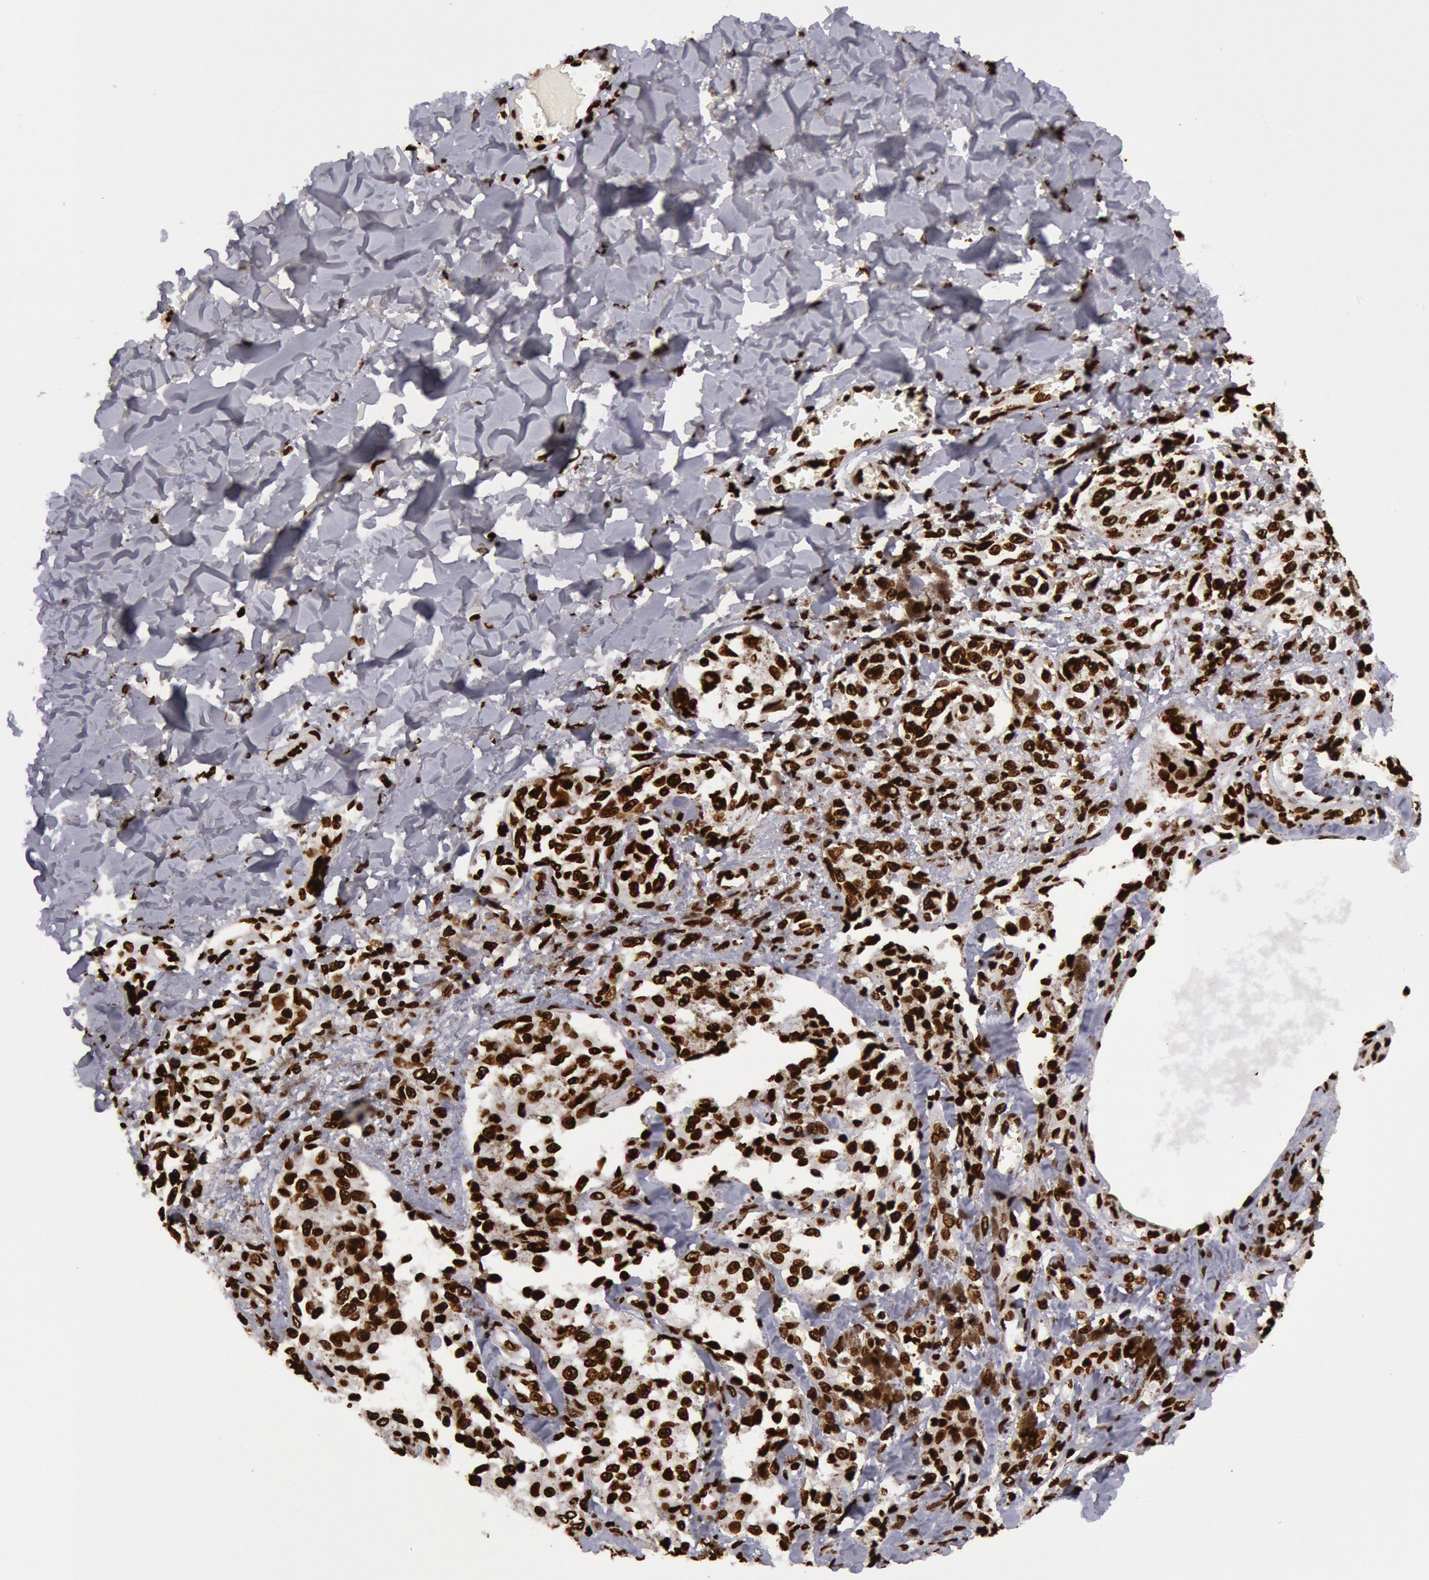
{"staining": {"intensity": "strong", "quantity": ">75%", "location": "nuclear"}, "tissue": "melanoma", "cell_type": "Tumor cells", "image_type": "cancer", "snomed": [{"axis": "morphology", "description": "Malignant melanoma, NOS"}, {"axis": "topography", "description": "Skin"}], "caption": "About >75% of tumor cells in melanoma show strong nuclear protein staining as visualized by brown immunohistochemical staining.", "gene": "H3-4", "patient": {"sex": "female", "age": 82}}